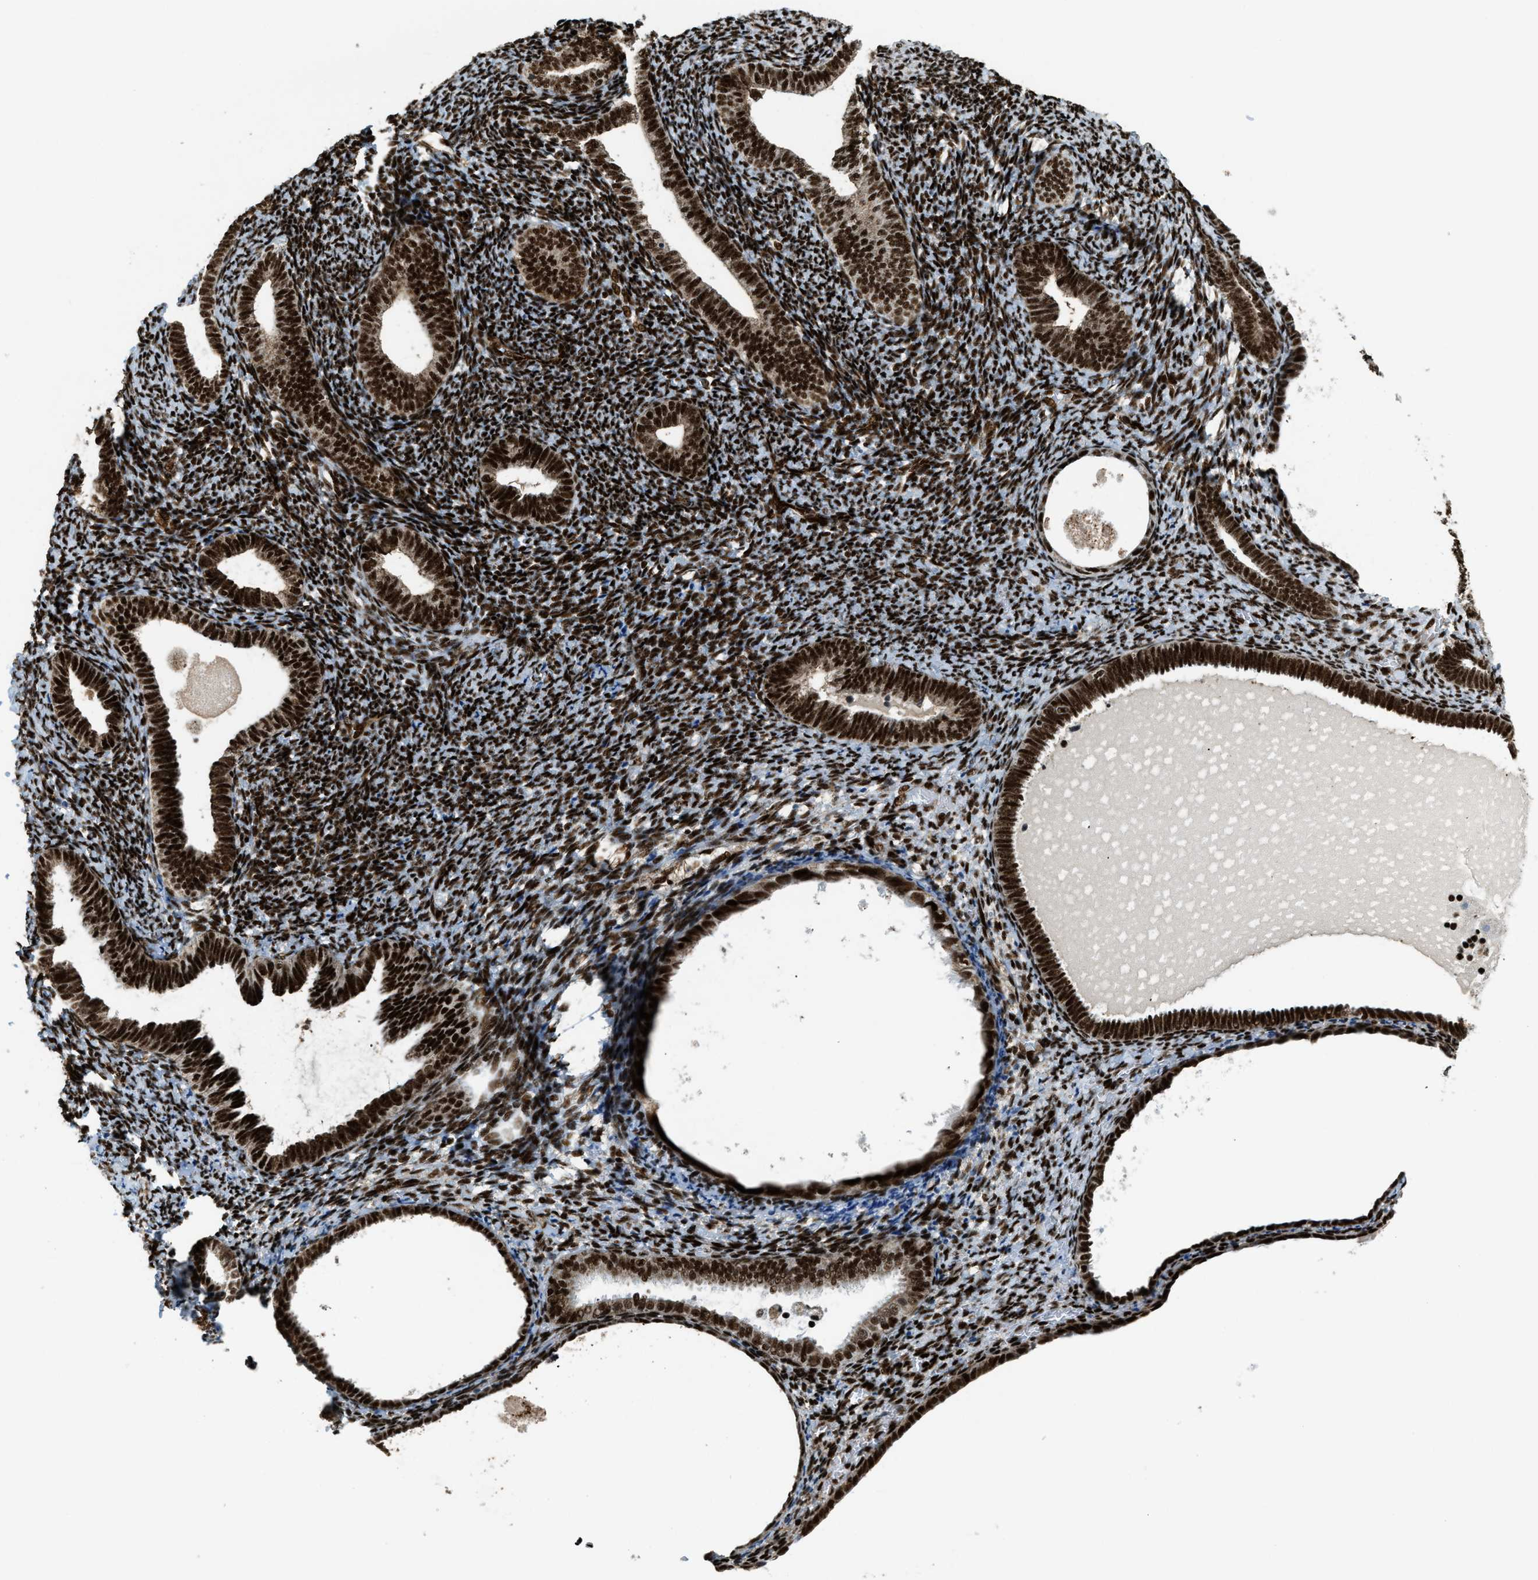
{"staining": {"intensity": "strong", "quantity": ">75%", "location": "nuclear"}, "tissue": "endometrium", "cell_type": "Cells in endometrial stroma", "image_type": "normal", "snomed": [{"axis": "morphology", "description": "Normal tissue, NOS"}, {"axis": "topography", "description": "Endometrium"}], "caption": "A micrograph of human endometrium stained for a protein reveals strong nuclear brown staining in cells in endometrial stroma.", "gene": "GABPB1", "patient": {"sex": "female", "age": 66}}